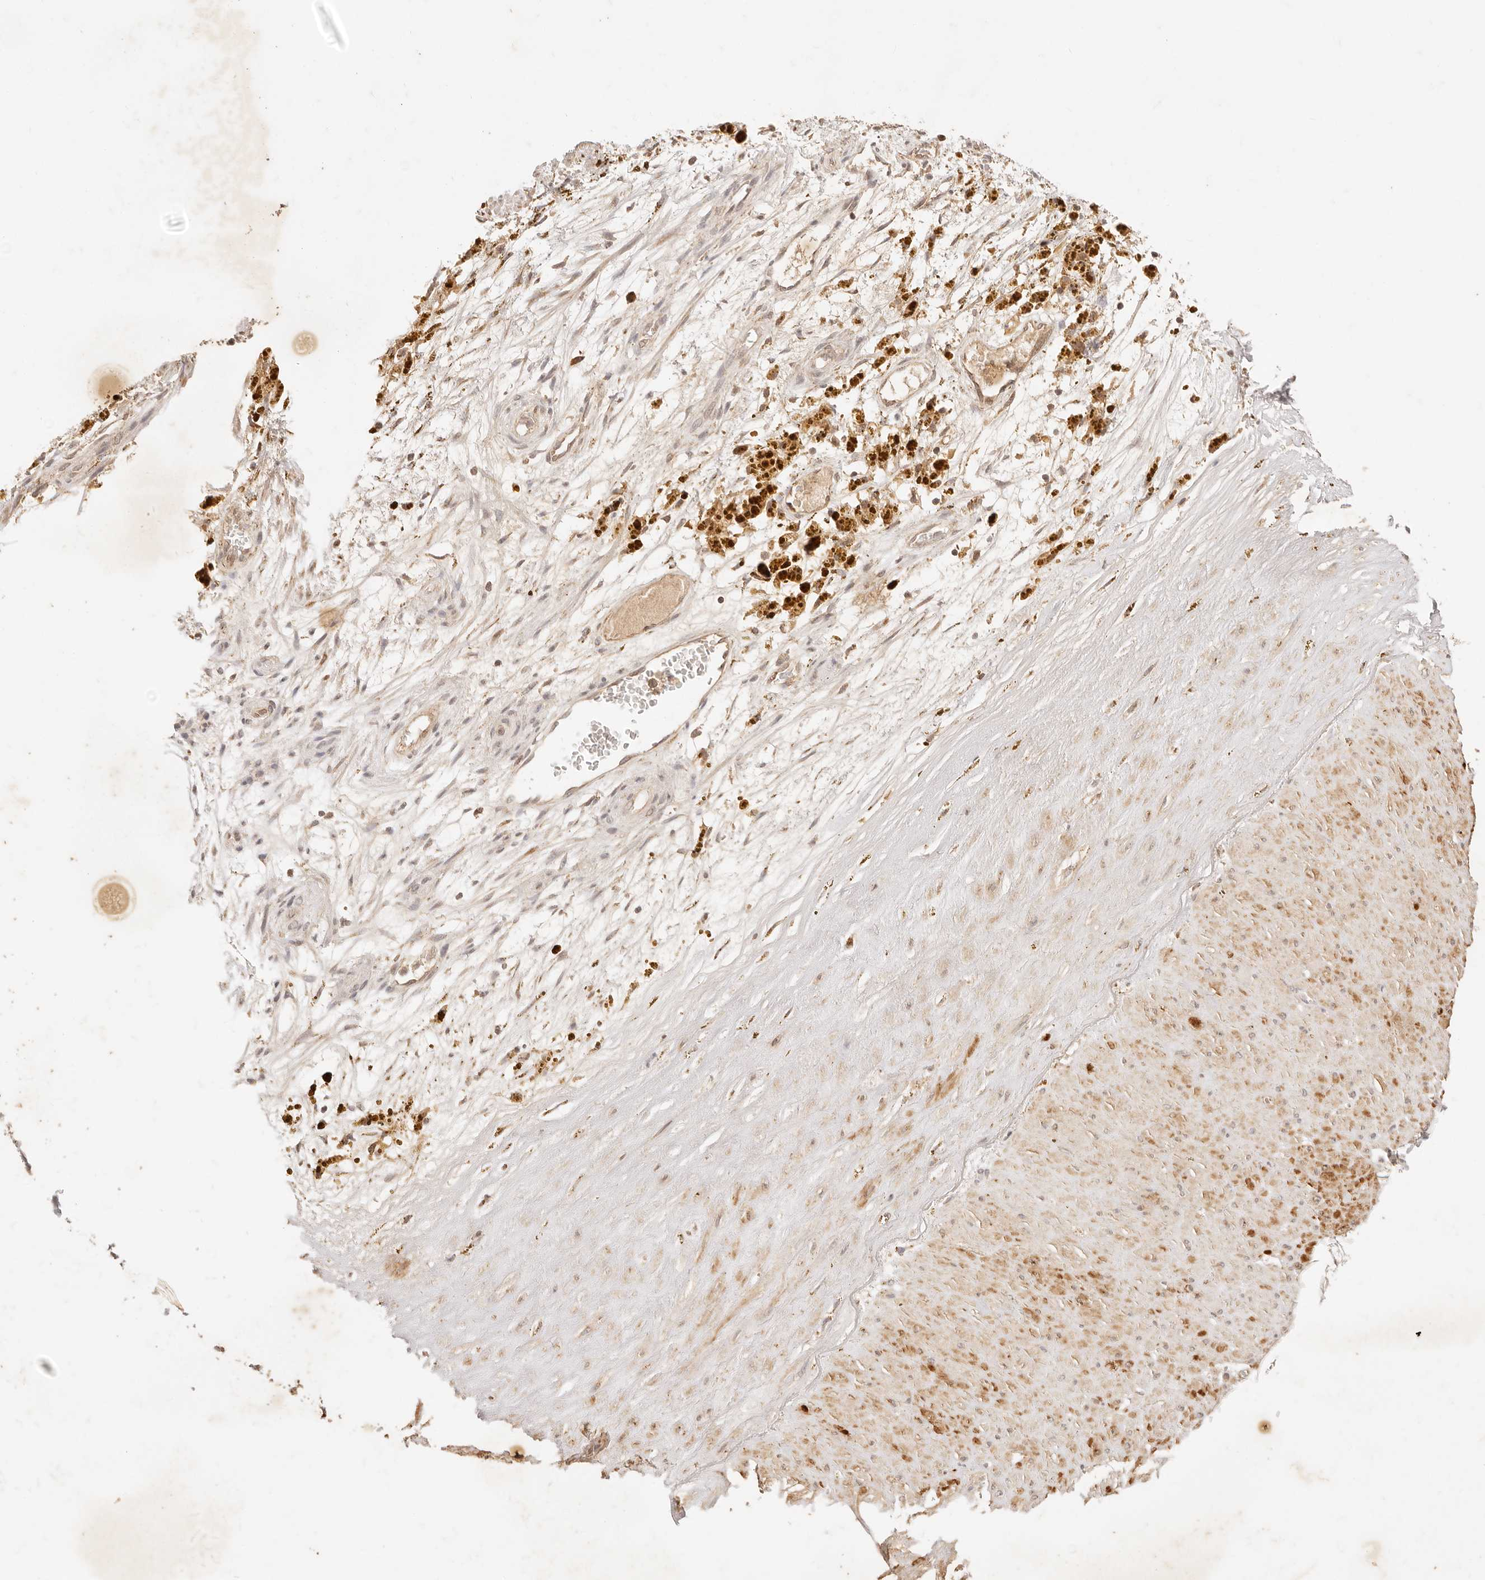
{"staining": {"intensity": "weak", "quantity": ">75%", "location": "cytoplasmic/membranous"}, "tissue": "soft tissue", "cell_type": "Fibroblasts", "image_type": "normal", "snomed": [{"axis": "morphology", "description": "Normal tissue, NOS"}, {"axis": "topography", "description": "Soft tissue"}], "caption": "Immunohistochemistry (IHC) image of benign soft tissue: human soft tissue stained using IHC demonstrates low levels of weak protein expression localized specifically in the cytoplasmic/membranous of fibroblasts, appearing as a cytoplasmic/membranous brown color.", "gene": "TRIM11", "patient": {"sex": "male", "age": 72}}